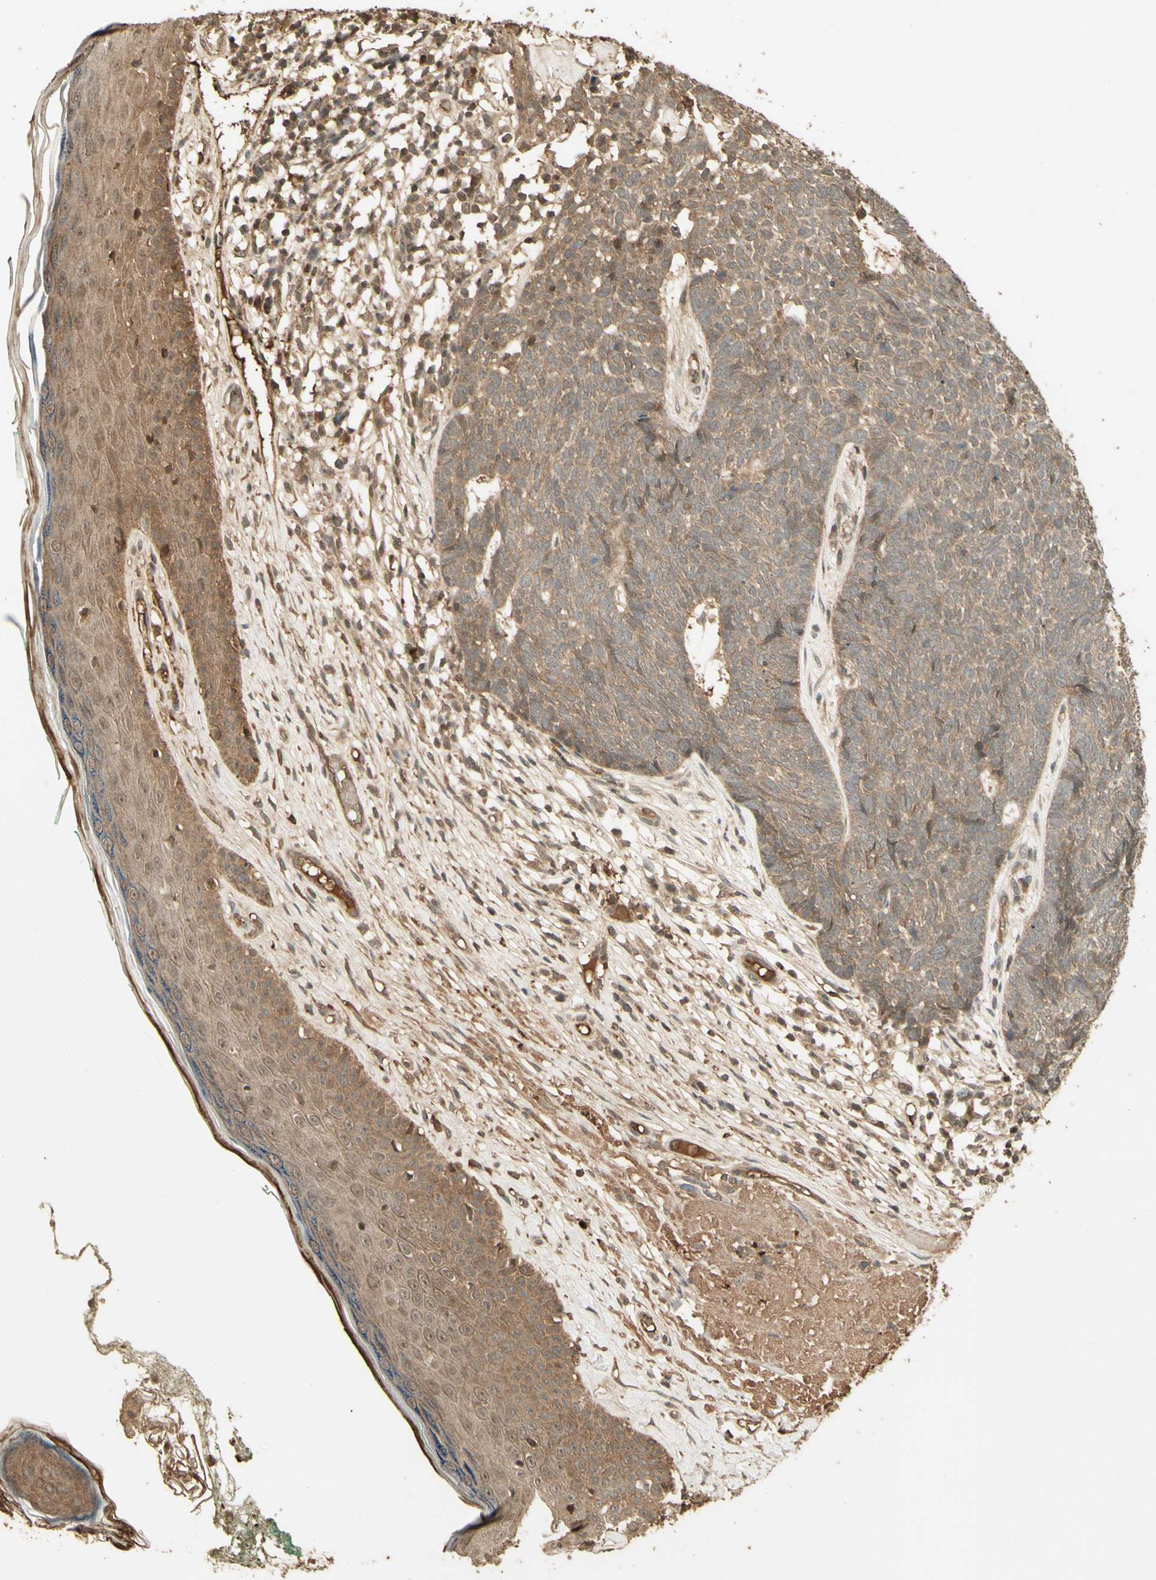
{"staining": {"intensity": "moderate", "quantity": ">75%", "location": "cytoplasmic/membranous"}, "tissue": "skin cancer", "cell_type": "Tumor cells", "image_type": "cancer", "snomed": [{"axis": "morphology", "description": "Basal cell carcinoma"}, {"axis": "topography", "description": "Skin"}], "caption": "Immunohistochemical staining of human skin cancer (basal cell carcinoma) shows medium levels of moderate cytoplasmic/membranous protein expression in about >75% of tumor cells.", "gene": "SMAD9", "patient": {"sex": "female", "age": 84}}